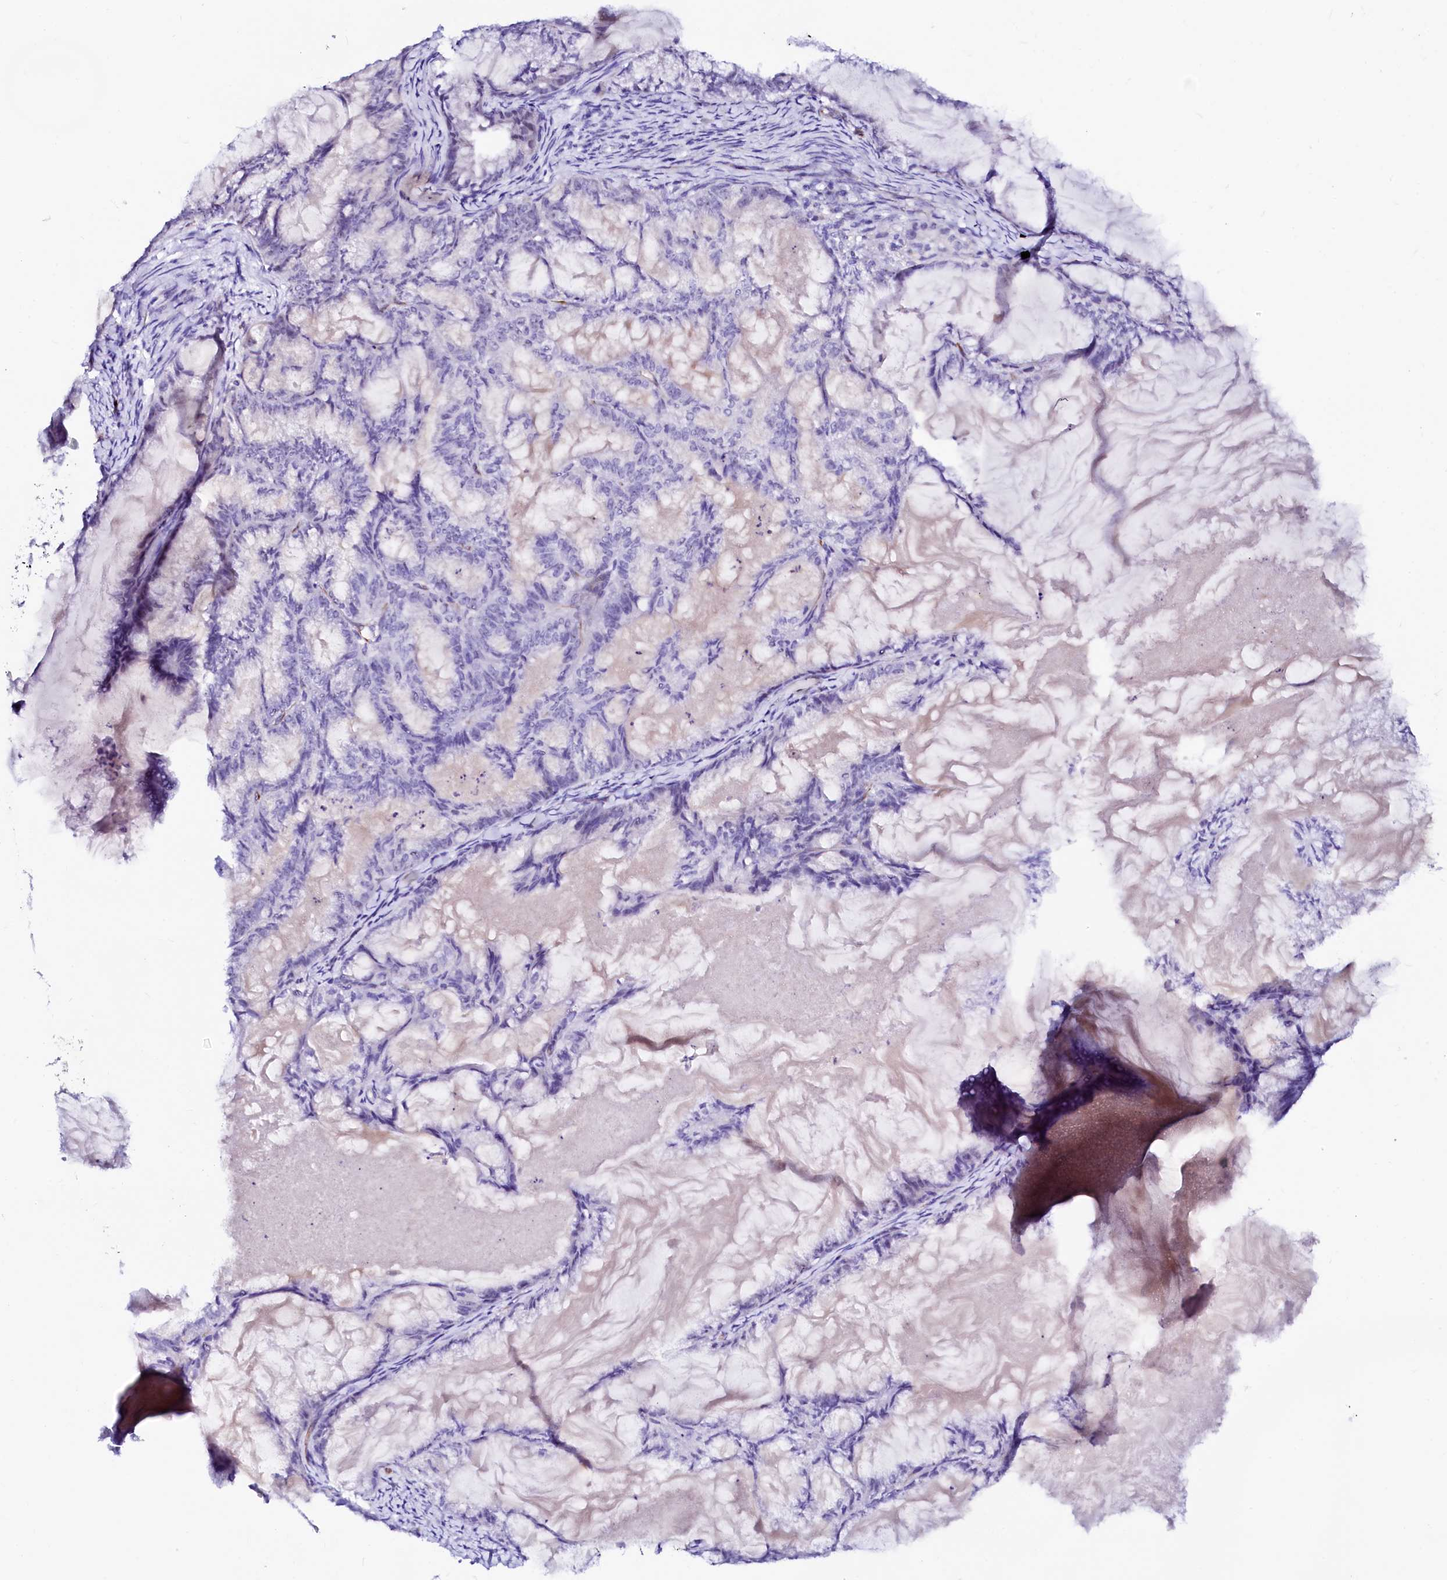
{"staining": {"intensity": "negative", "quantity": "none", "location": "none"}, "tissue": "endometrial cancer", "cell_type": "Tumor cells", "image_type": "cancer", "snomed": [{"axis": "morphology", "description": "Adenocarcinoma, NOS"}, {"axis": "topography", "description": "Endometrium"}], "caption": "An immunohistochemistry (IHC) histopathology image of adenocarcinoma (endometrial) is shown. There is no staining in tumor cells of adenocarcinoma (endometrial).", "gene": "SFR1", "patient": {"sex": "female", "age": 86}}